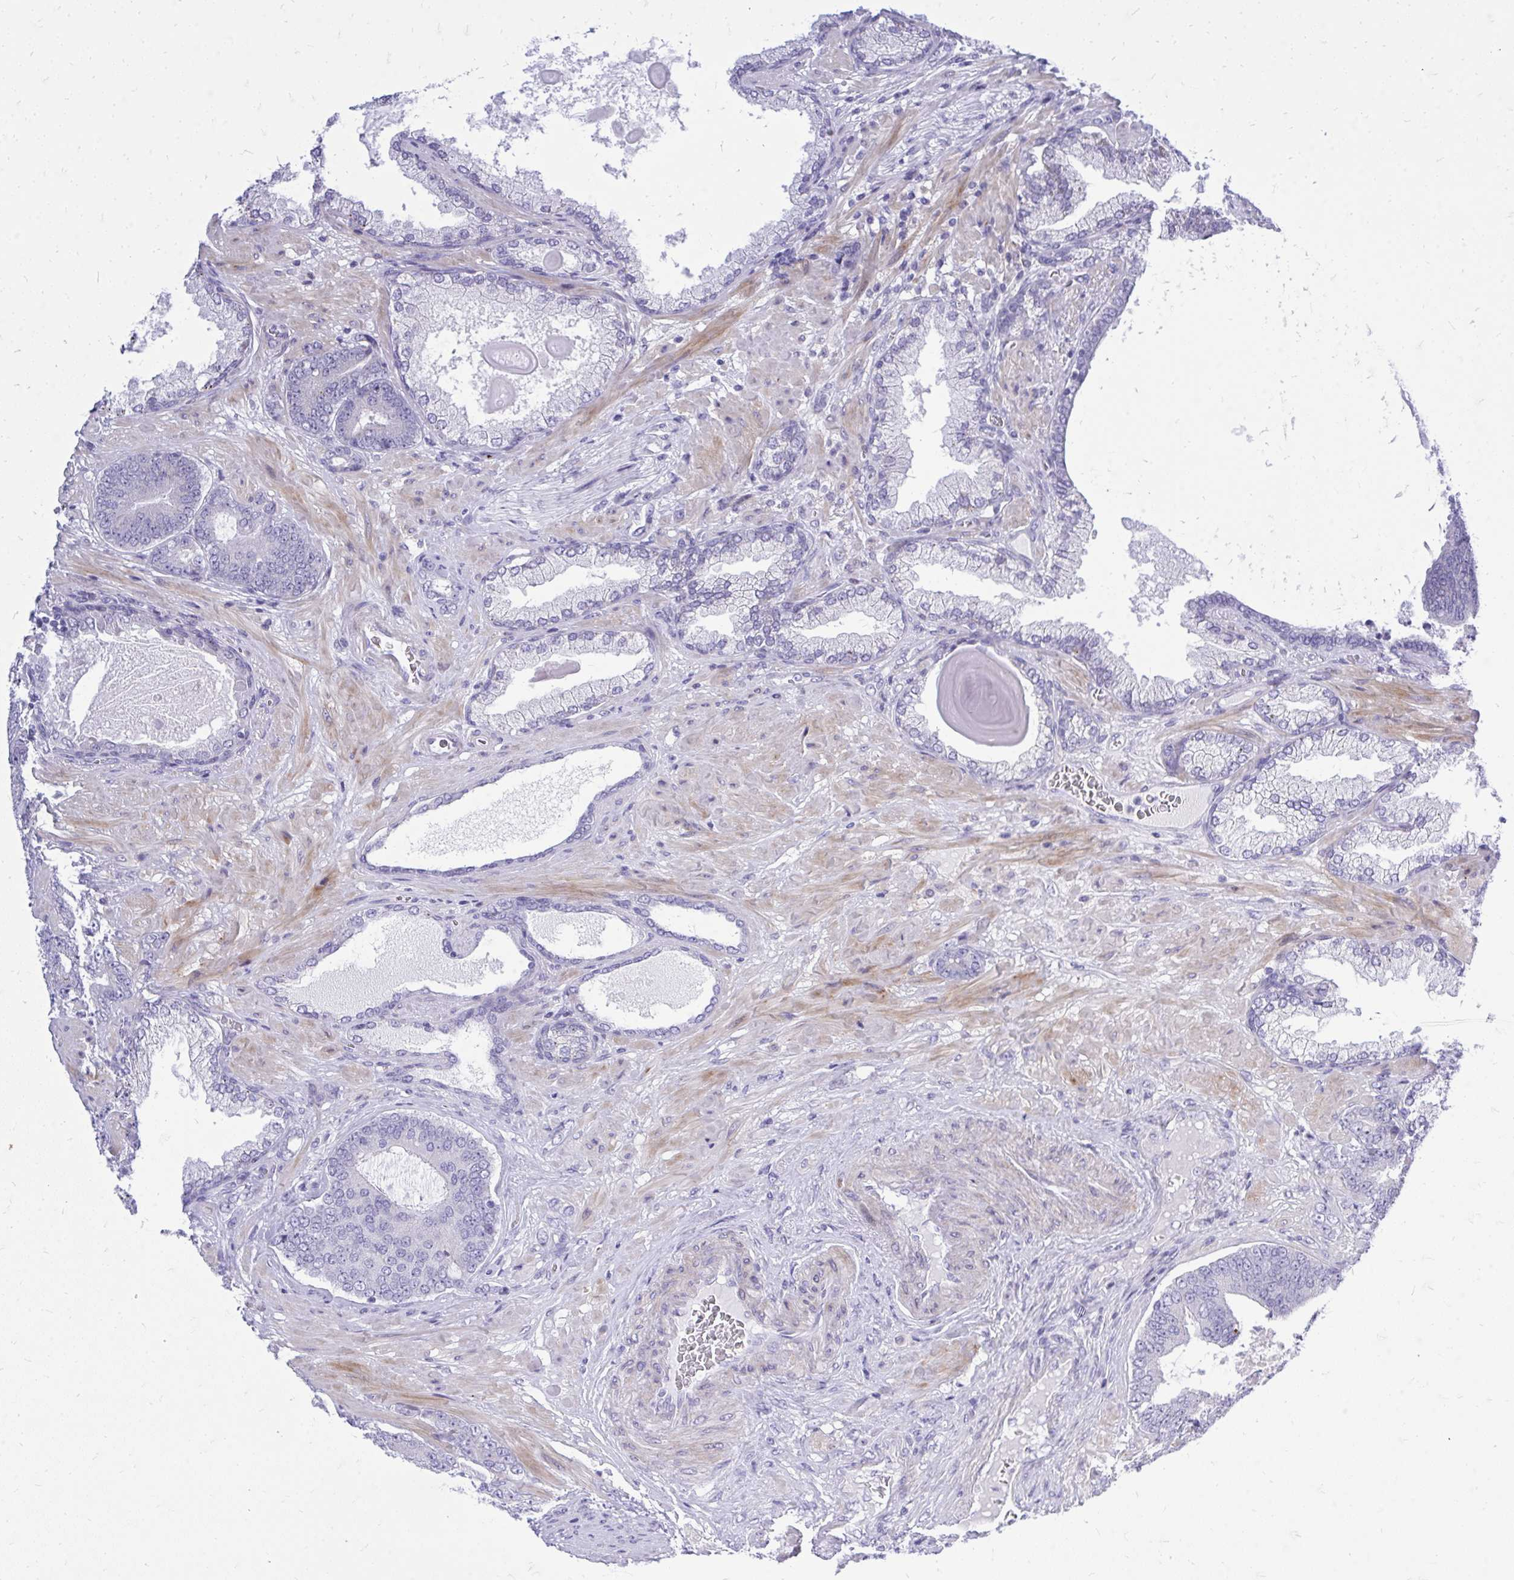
{"staining": {"intensity": "moderate", "quantity": "<25%", "location": "cytoplasmic/membranous"}, "tissue": "prostate cancer", "cell_type": "Tumor cells", "image_type": "cancer", "snomed": [{"axis": "morphology", "description": "Adenocarcinoma, High grade"}, {"axis": "topography", "description": "Prostate"}], "caption": "An immunohistochemistry (IHC) histopathology image of tumor tissue is shown. Protein staining in brown shows moderate cytoplasmic/membranous positivity in prostate cancer (high-grade adenocarcinoma) within tumor cells.", "gene": "GABRA1", "patient": {"sex": "male", "age": 62}}